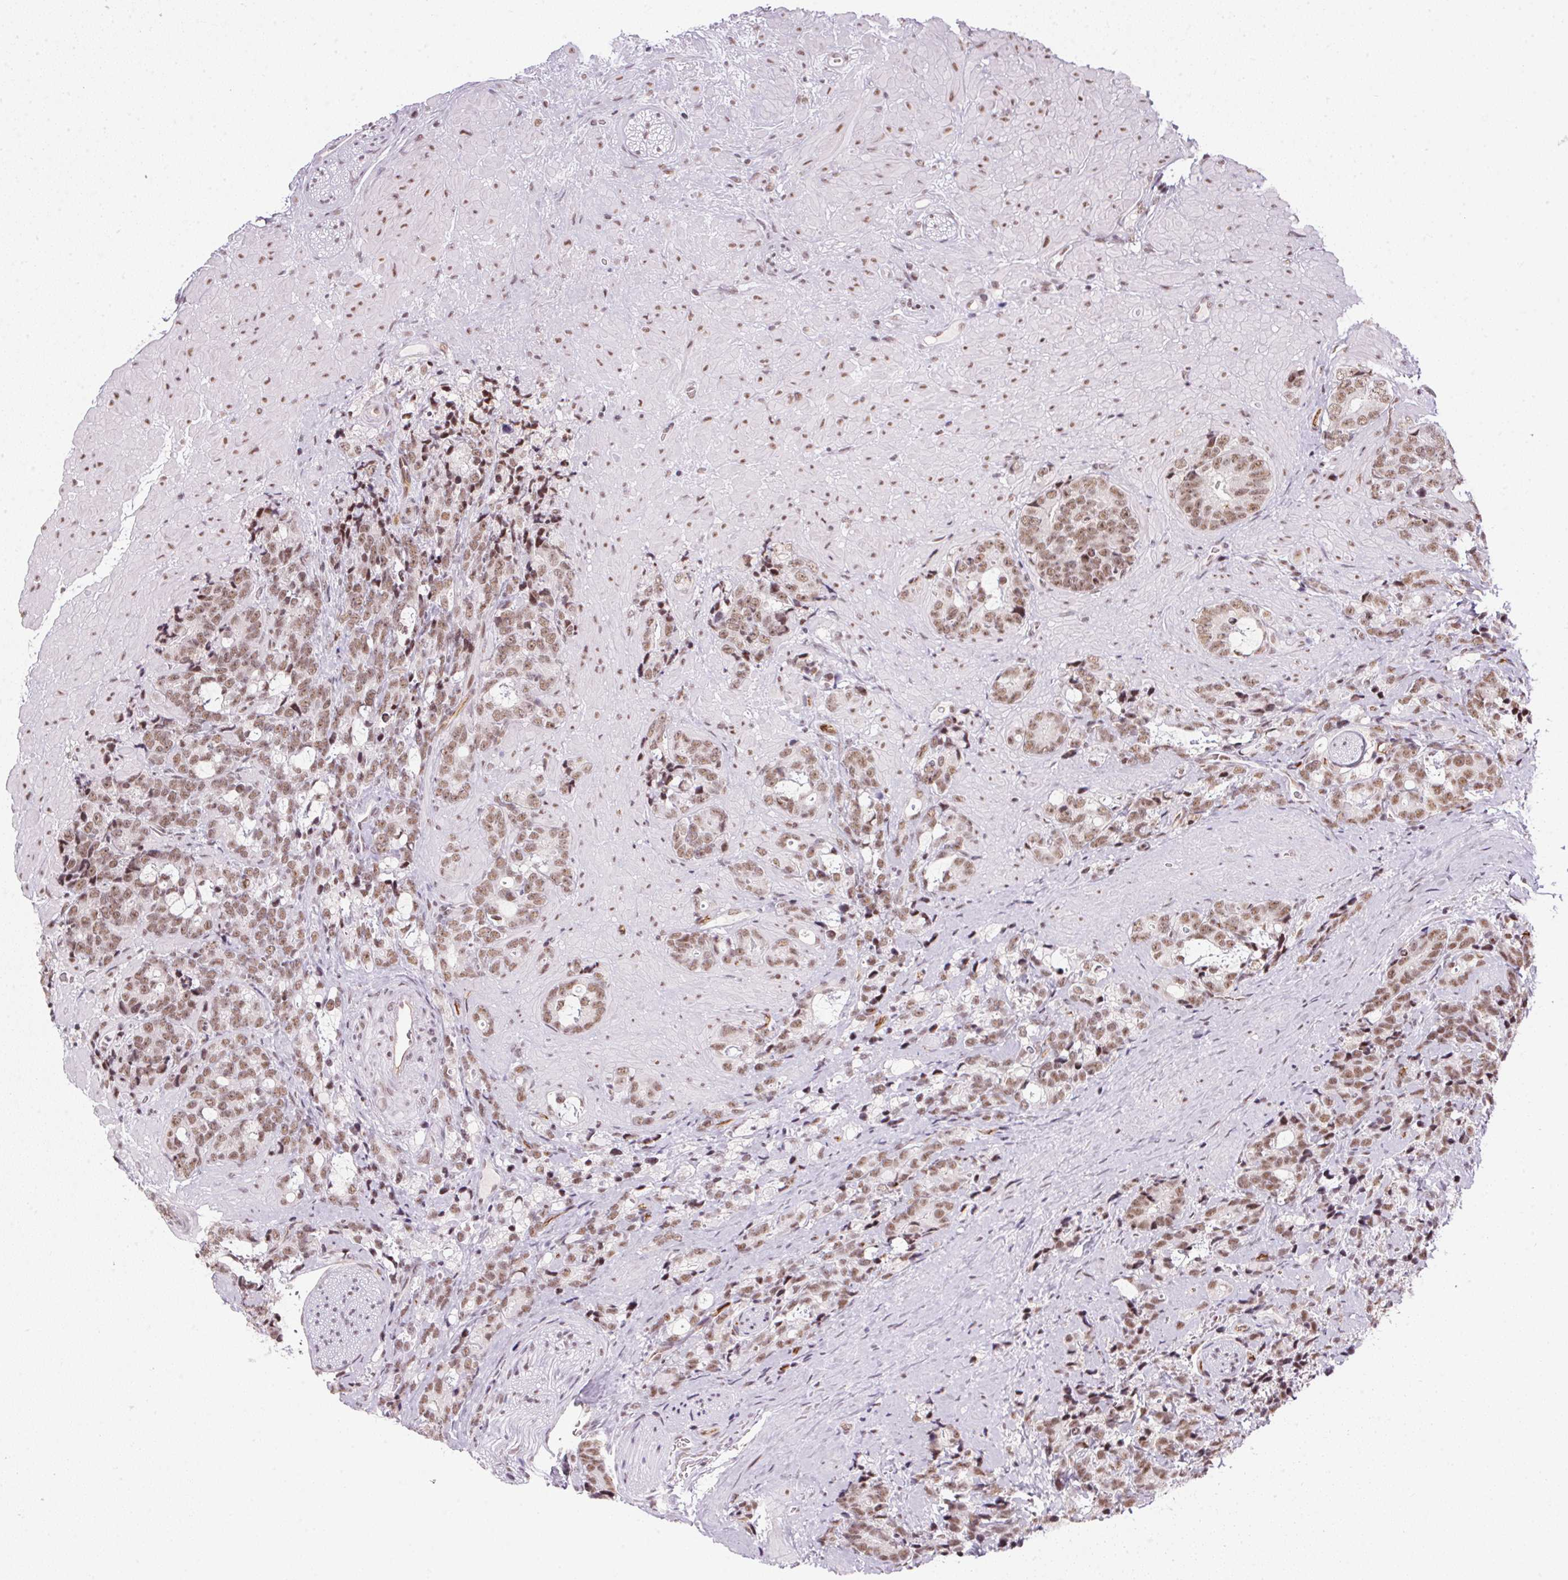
{"staining": {"intensity": "moderate", "quantity": ">75%", "location": "nuclear"}, "tissue": "prostate cancer", "cell_type": "Tumor cells", "image_type": "cancer", "snomed": [{"axis": "morphology", "description": "Adenocarcinoma, High grade"}, {"axis": "topography", "description": "Prostate"}], "caption": "Protein analysis of prostate cancer (high-grade adenocarcinoma) tissue shows moderate nuclear expression in approximately >75% of tumor cells.", "gene": "SRSF7", "patient": {"sex": "male", "age": 74}}